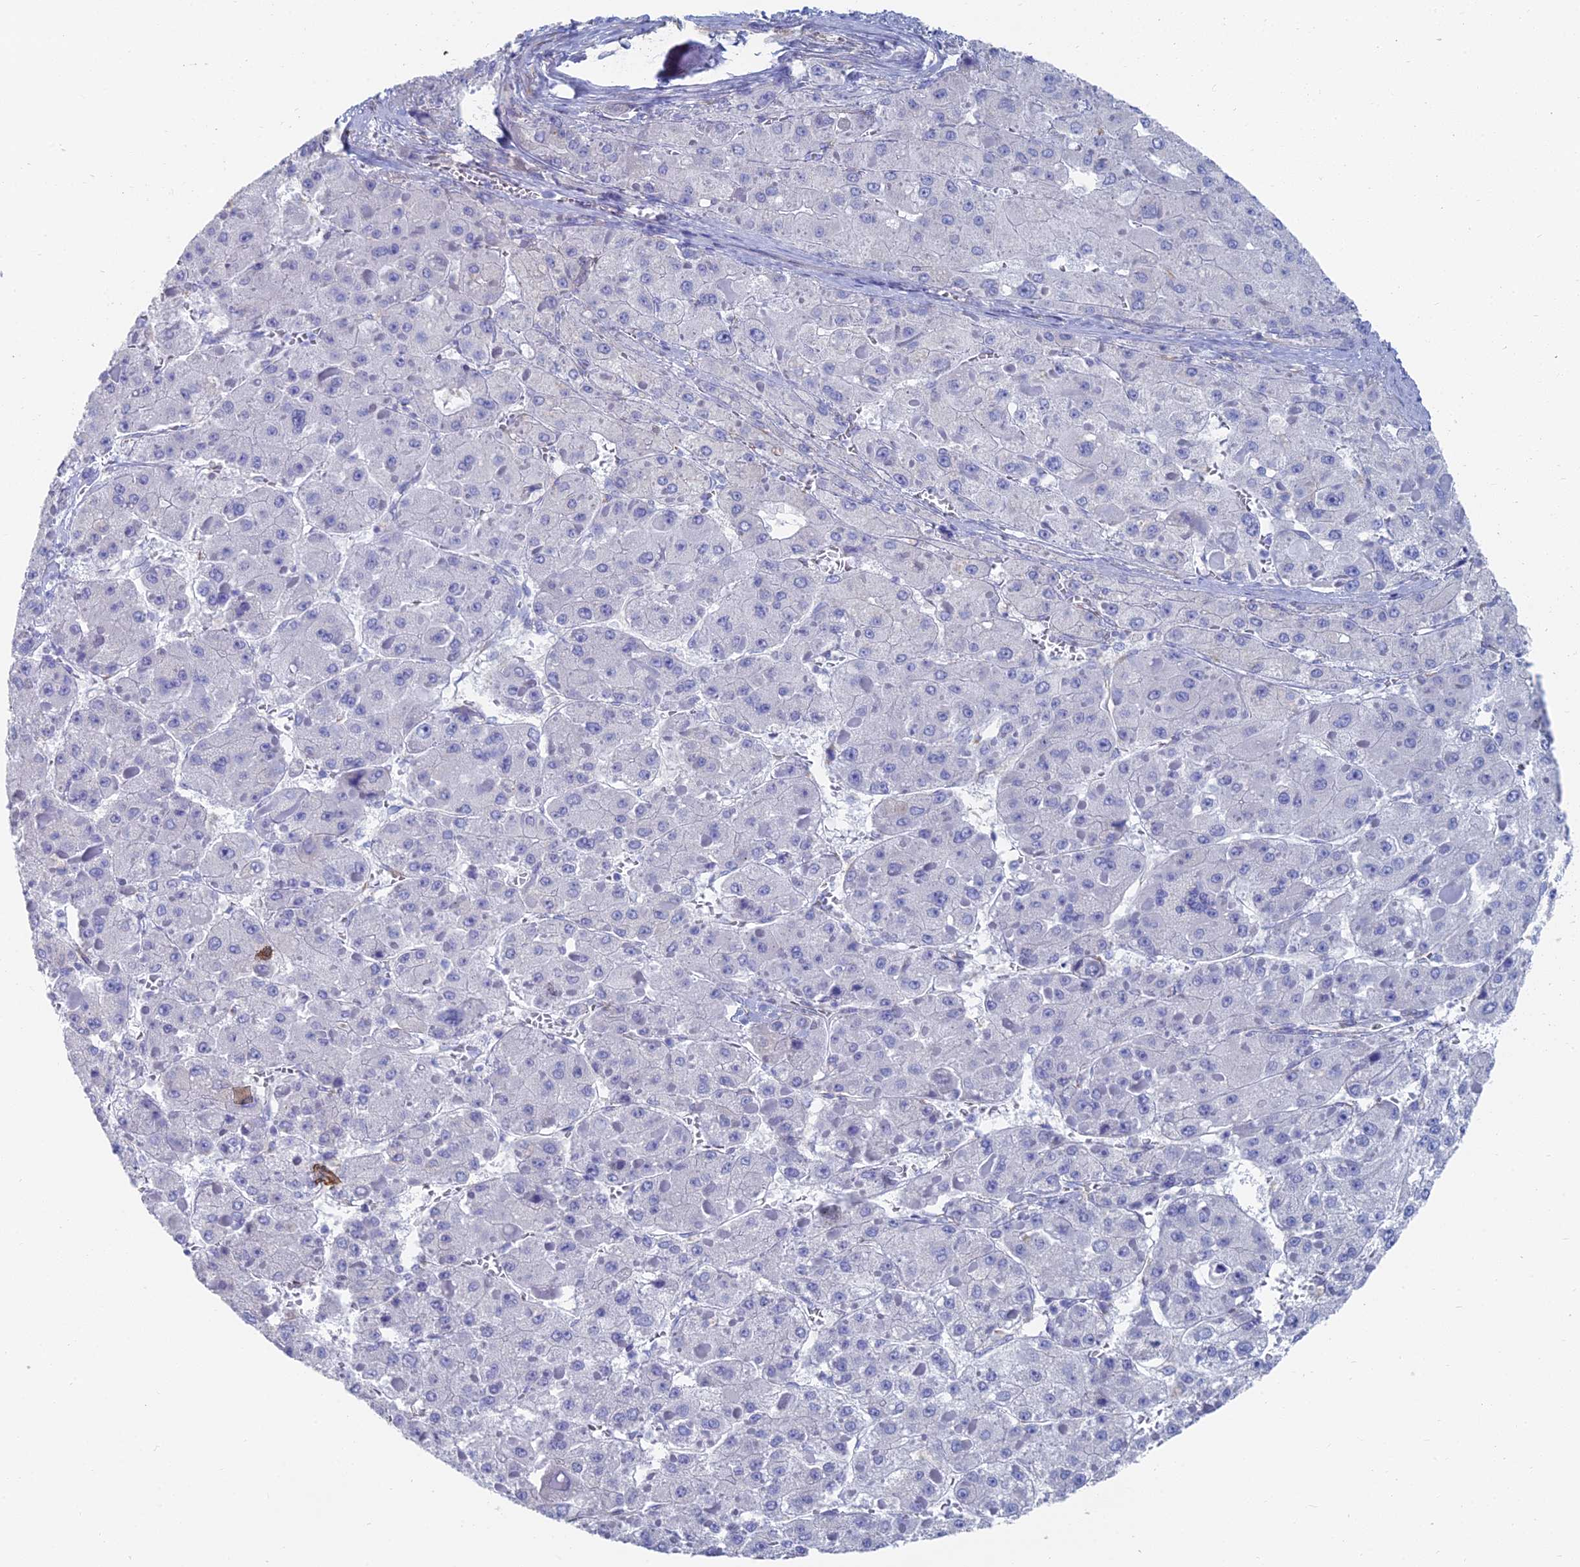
{"staining": {"intensity": "negative", "quantity": "none", "location": "none"}, "tissue": "liver cancer", "cell_type": "Tumor cells", "image_type": "cancer", "snomed": [{"axis": "morphology", "description": "Carcinoma, Hepatocellular, NOS"}, {"axis": "topography", "description": "Liver"}], "caption": "Immunohistochemical staining of human liver hepatocellular carcinoma reveals no significant staining in tumor cells.", "gene": "TNNT3", "patient": {"sex": "female", "age": 73}}